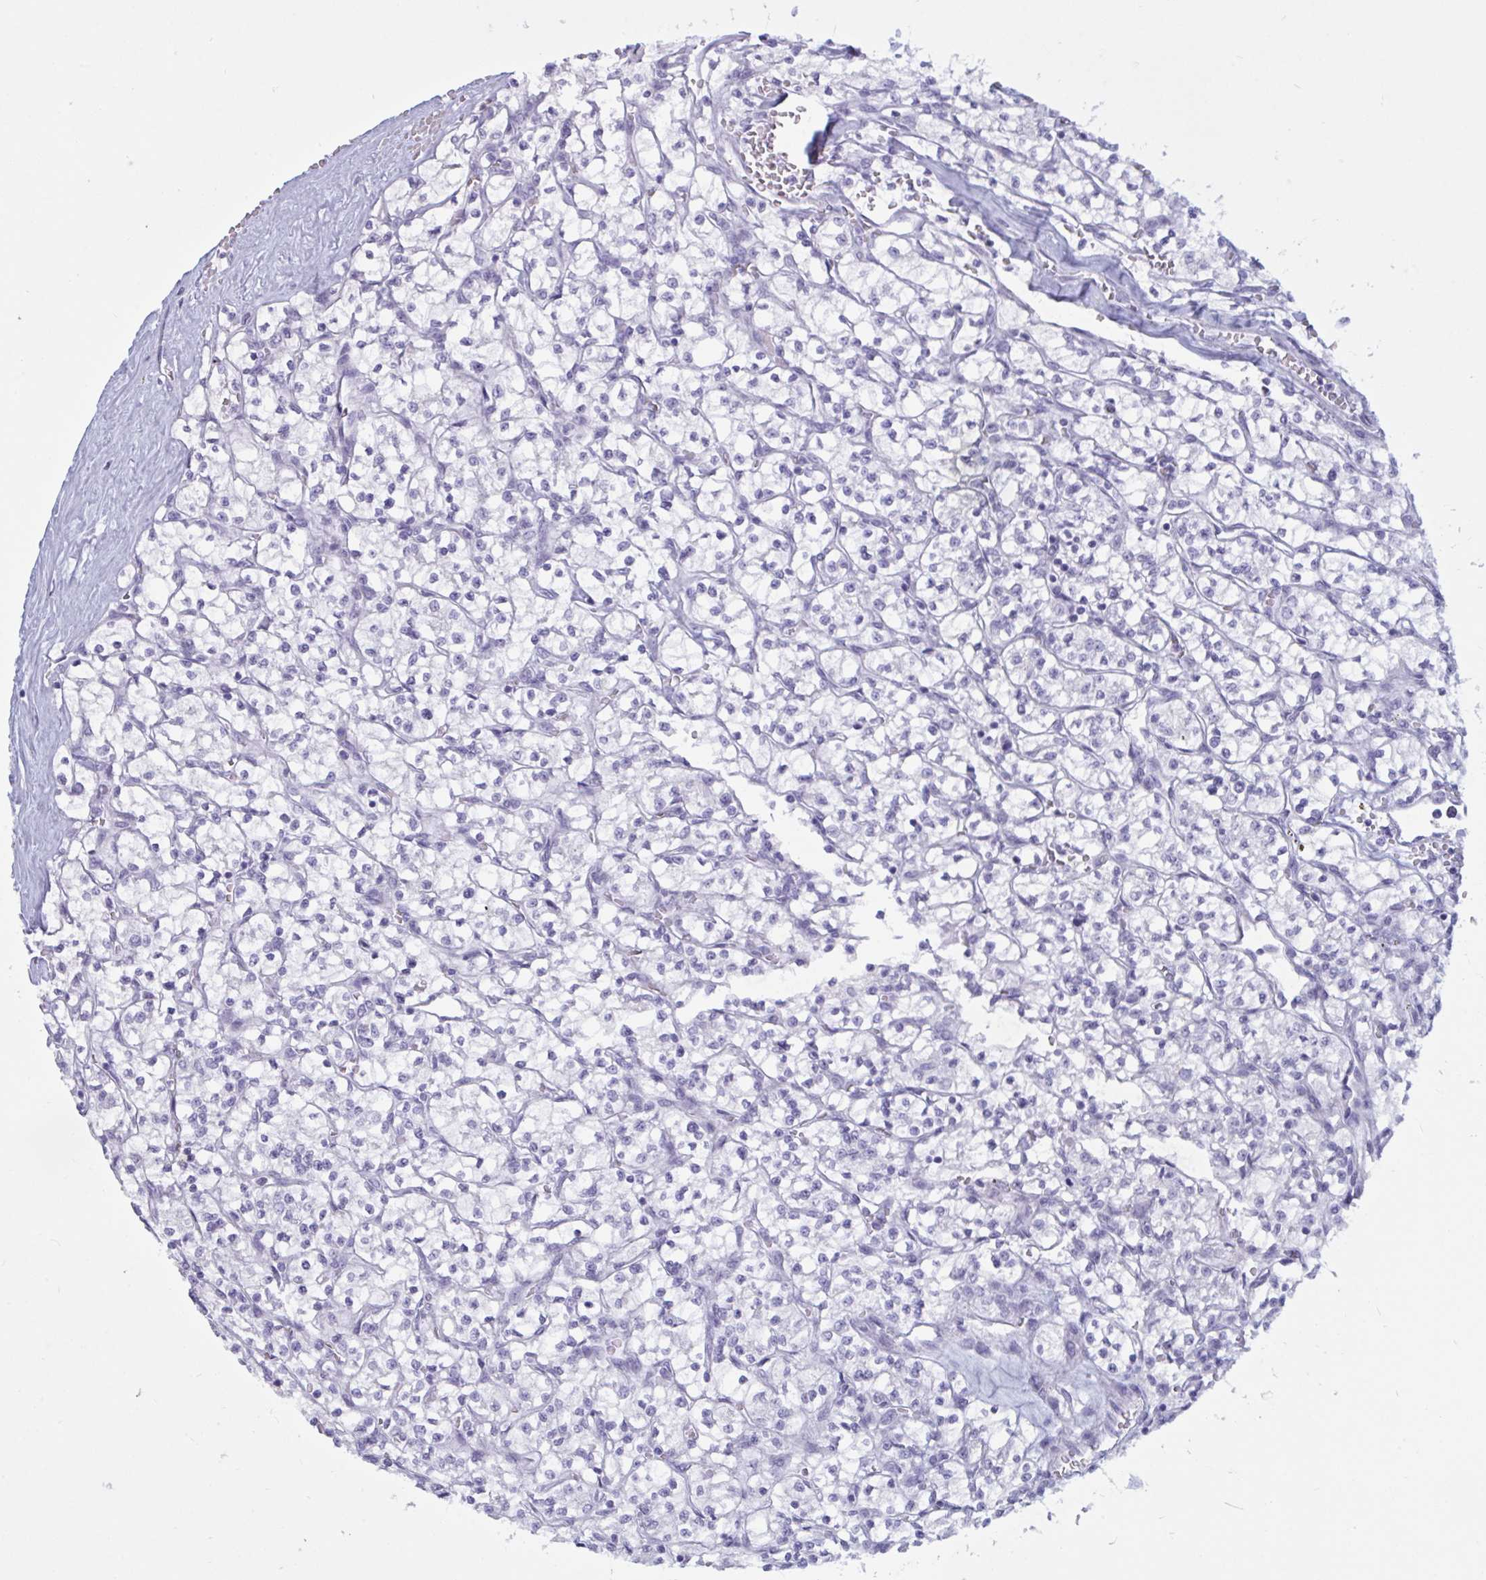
{"staining": {"intensity": "negative", "quantity": "none", "location": "none"}, "tissue": "renal cancer", "cell_type": "Tumor cells", "image_type": "cancer", "snomed": [{"axis": "morphology", "description": "Adenocarcinoma, NOS"}, {"axis": "topography", "description": "Kidney"}], "caption": "Immunohistochemical staining of human renal adenocarcinoma demonstrates no significant expression in tumor cells.", "gene": "BBS10", "patient": {"sex": "female", "age": 64}}